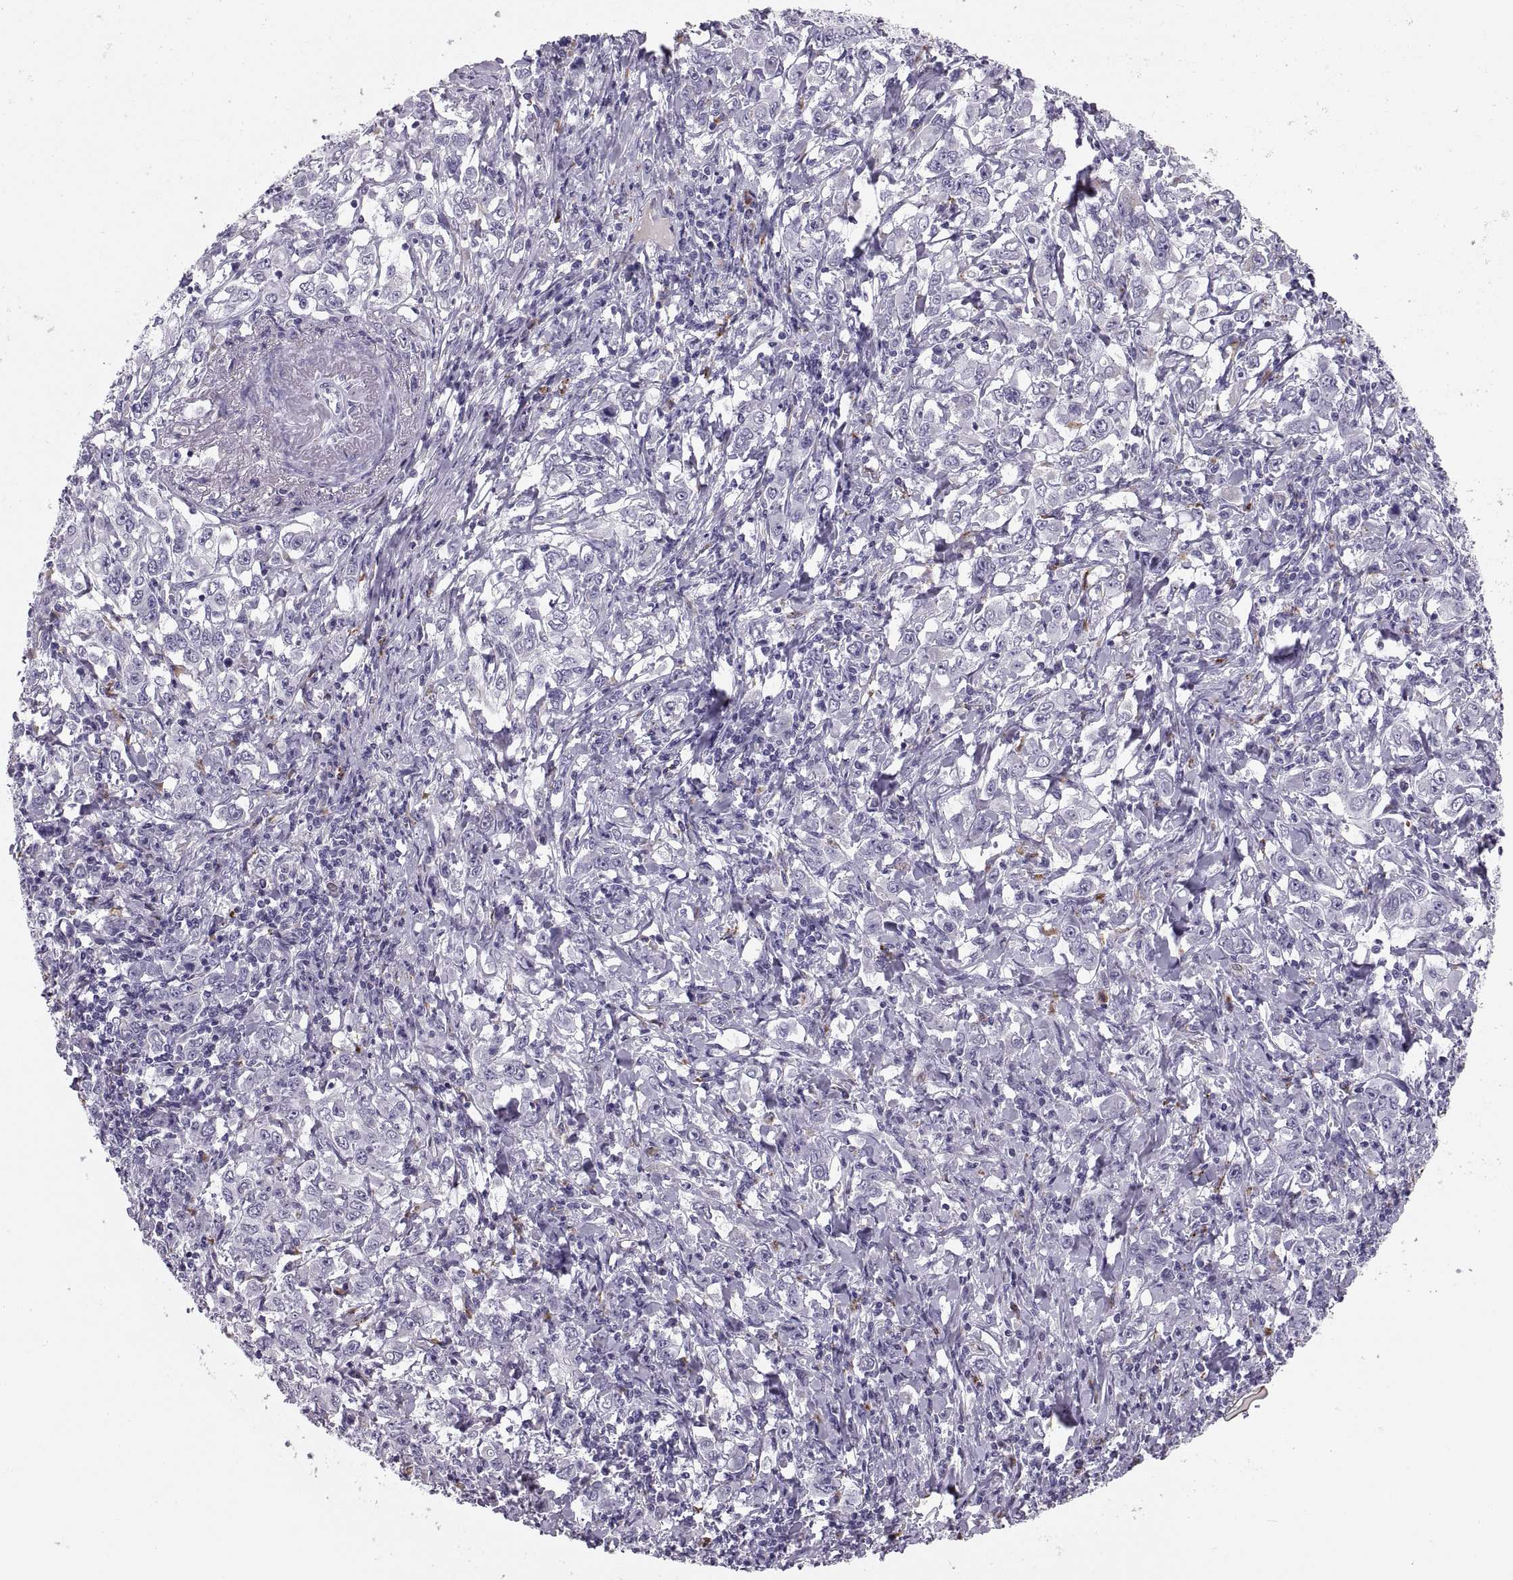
{"staining": {"intensity": "negative", "quantity": "none", "location": "none"}, "tissue": "stomach cancer", "cell_type": "Tumor cells", "image_type": "cancer", "snomed": [{"axis": "morphology", "description": "Adenocarcinoma, NOS"}, {"axis": "topography", "description": "Stomach, lower"}], "caption": "Immunohistochemistry (IHC) micrograph of neoplastic tissue: stomach adenocarcinoma stained with DAB exhibits no significant protein expression in tumor cells. (Stains: DAB (3,3'-diaminobenzidine) IHC with hematoxylin counter stain, Microscopy: brightfield microscopy at high magnification).", "gene": "QRICH2", "patient": {"sex": "female", "age": 72}}